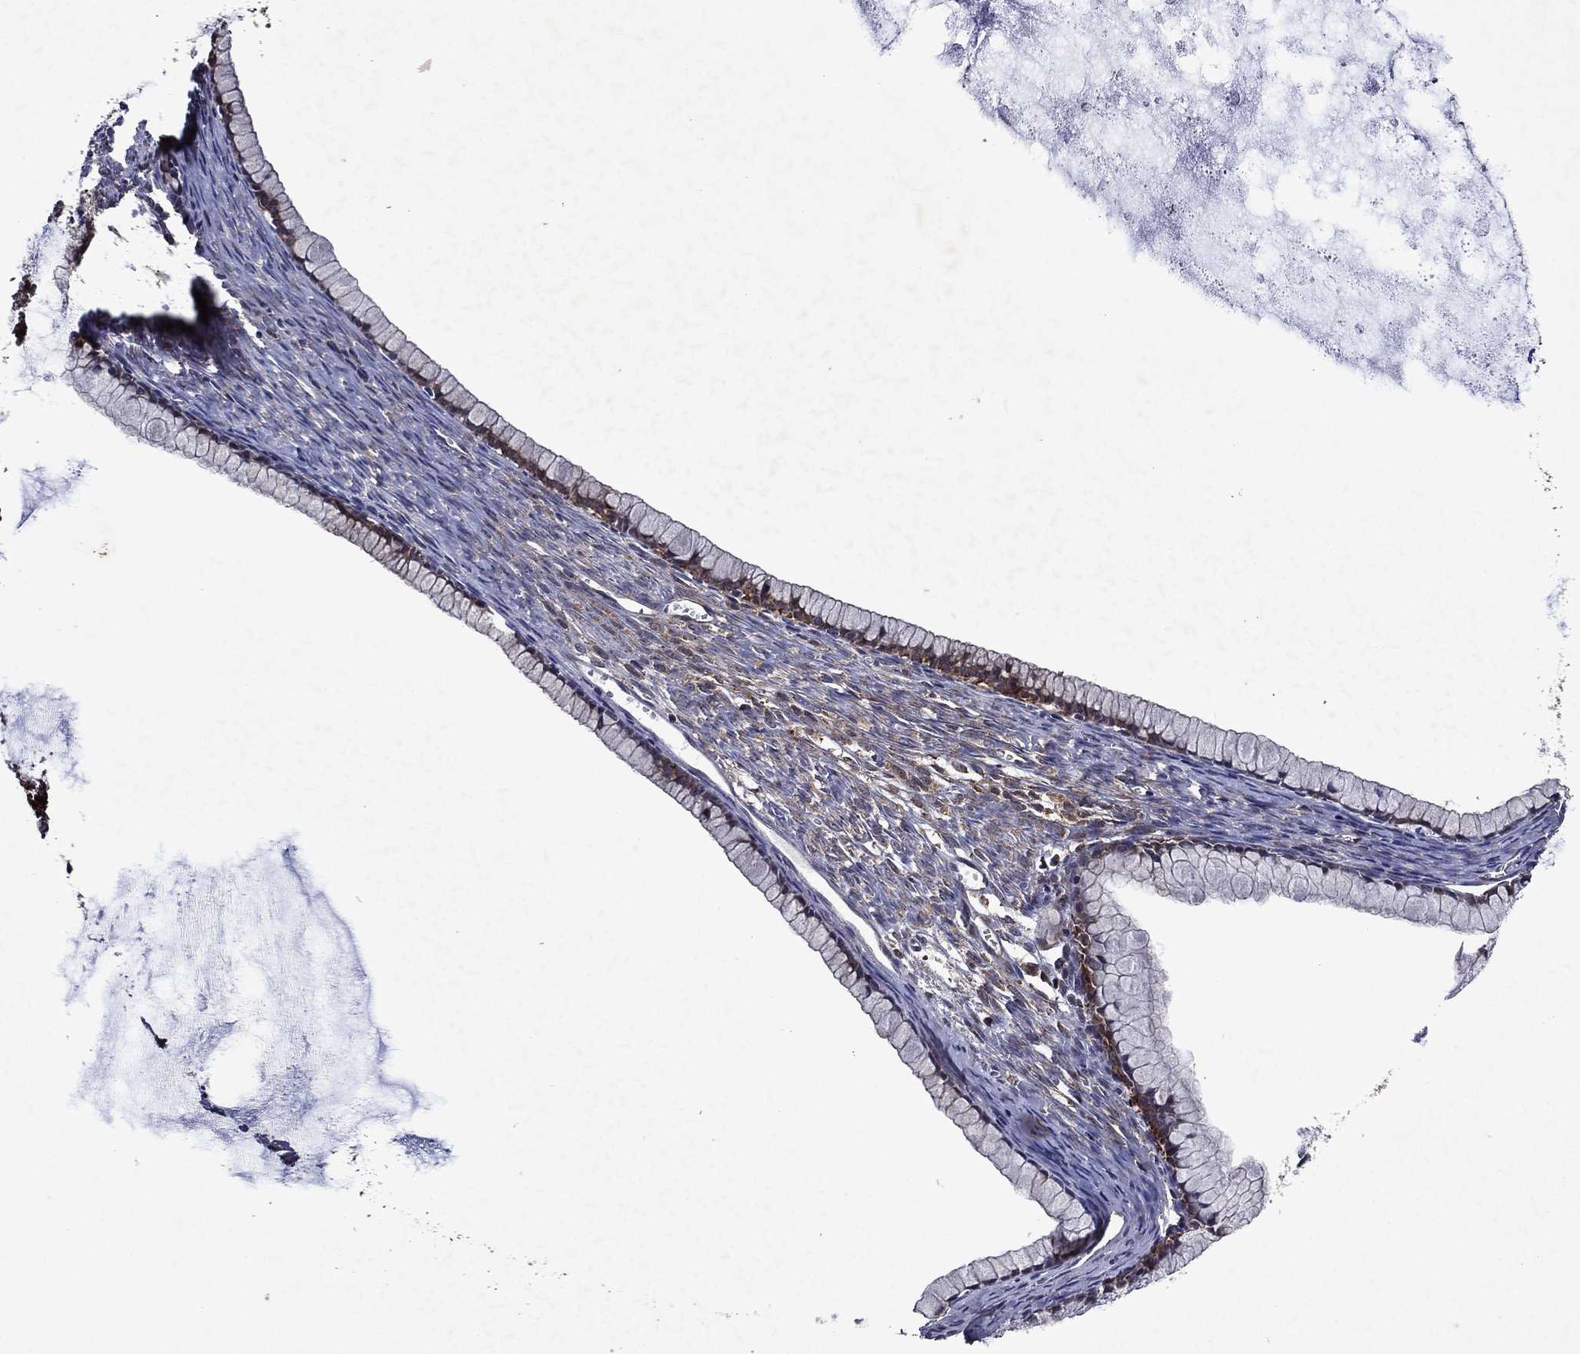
{"staining": {"intensity": "moderate", "quantity": "25%-75%", "location": "cytoplasmic/membranous"}, "tissue": "ovarian cancer", "cell_type": "Tumor cells", "image_type": "cancer", "snomed": [{"axis": "morphology", "description": "Cystadenocarcinoma, mucinous, NOS"}, {"axis": "topography", "description": "Ovary"}], "caption": "An image of ovarian mucinous cystadenocarcinoma stained for a protein reveals moderate cytoplasmic/membranous brown staining in tumor cells. (IHC, brightfield microscopy, high magnification).", "gene": "EIF2B4", "patient": {"sex": "female", "age": 41}}